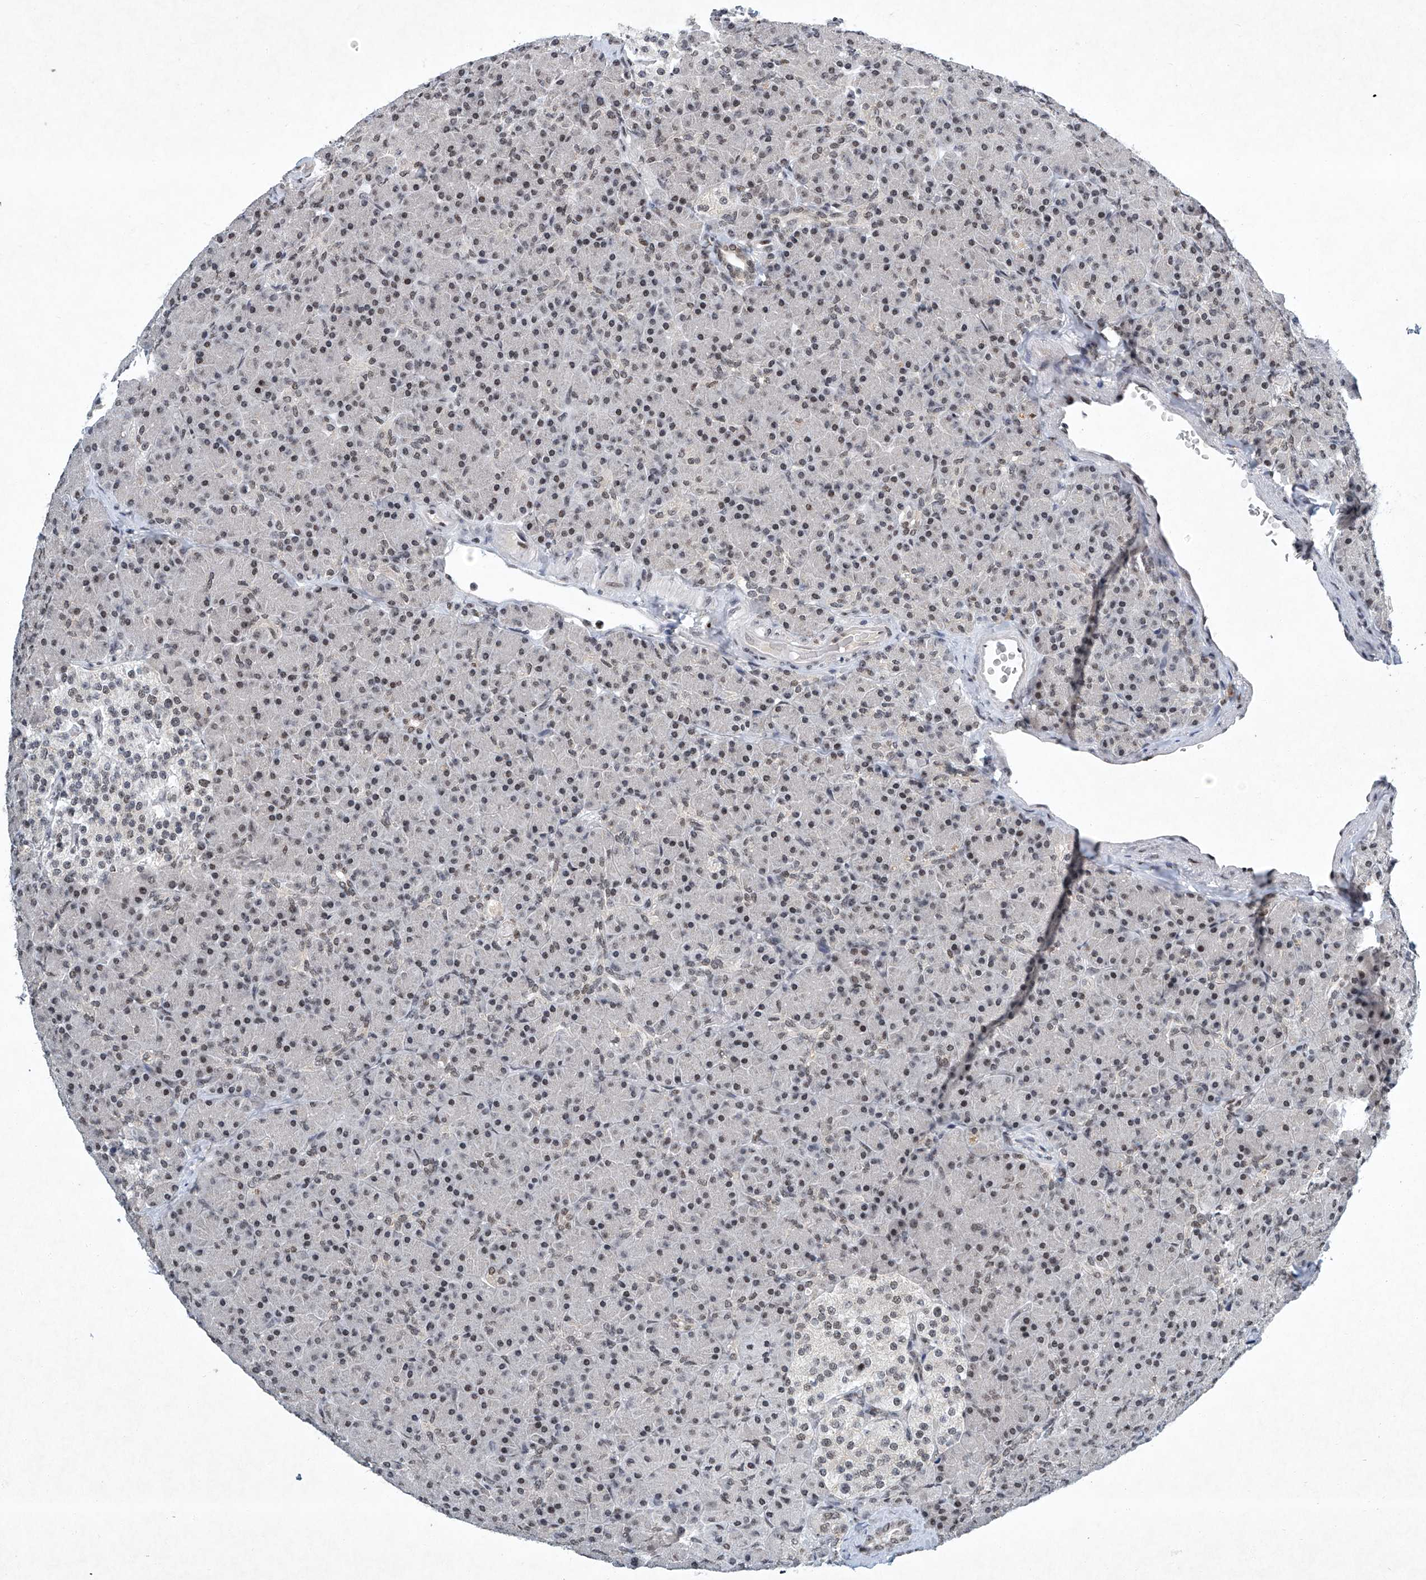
{"staining": {"intensity": "weak", "quantity": ">75%", "location": "nuclear"}, "tissue": "pancreas", "cell_type": "Exocrine glandular cells", "image_type": "normal", "snomed": [{"axis": "morphology", "description": "Normal tissue, NOS"}, {"axis": "topography", "description": "Pancreas"}], "caption": "Normal pancreas exhibits weak nuclear staining in approximately >75% of exocrine glandular cells.", "gene": "TFDP1", "patient": {"sex": "female", "age": 43}}